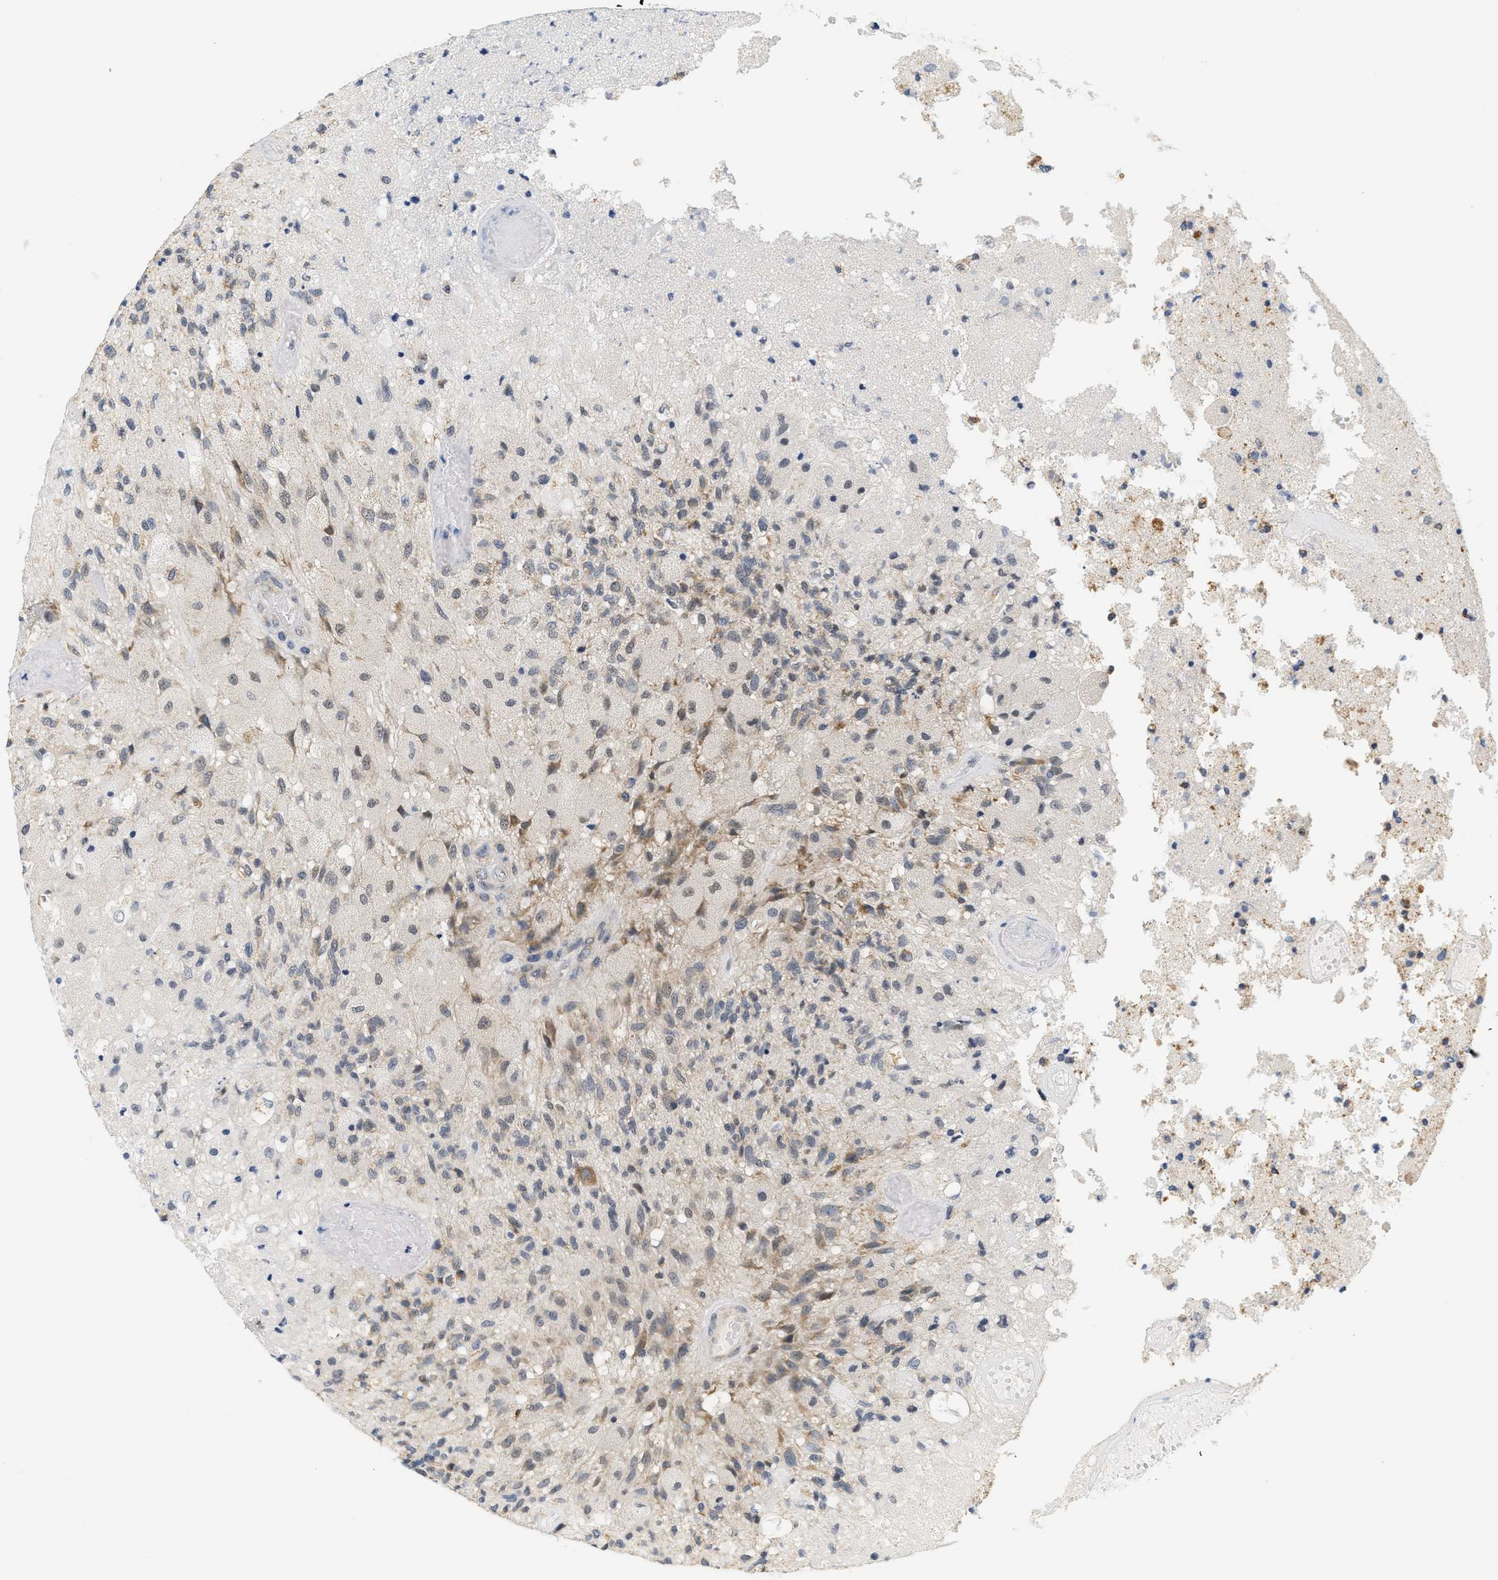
{"staining": {"intensity": "weak", "quantity": "<25%", "location": "cytoplasmic/membranous"}, "tissue": "glioma", "cell_type": "Tumor cells", "image_type": "cancer", "snomed": [{"axis": "morphology", "description": "Normal tissue, NOS"}, {"axis": "morphology", "description": "Glioma, malignant, High grade"}, {"axis": "topography", "description": "Cerebral cortex"}], "caption": "This micrograph is of glioma stained with immunohistochemistry to label a protein in brown with the nuclei are counter-stained blue. There is no positivity in tumor cells.", "gene": "GIGYF1", "patient": {"sex": "male", "age": 77}}